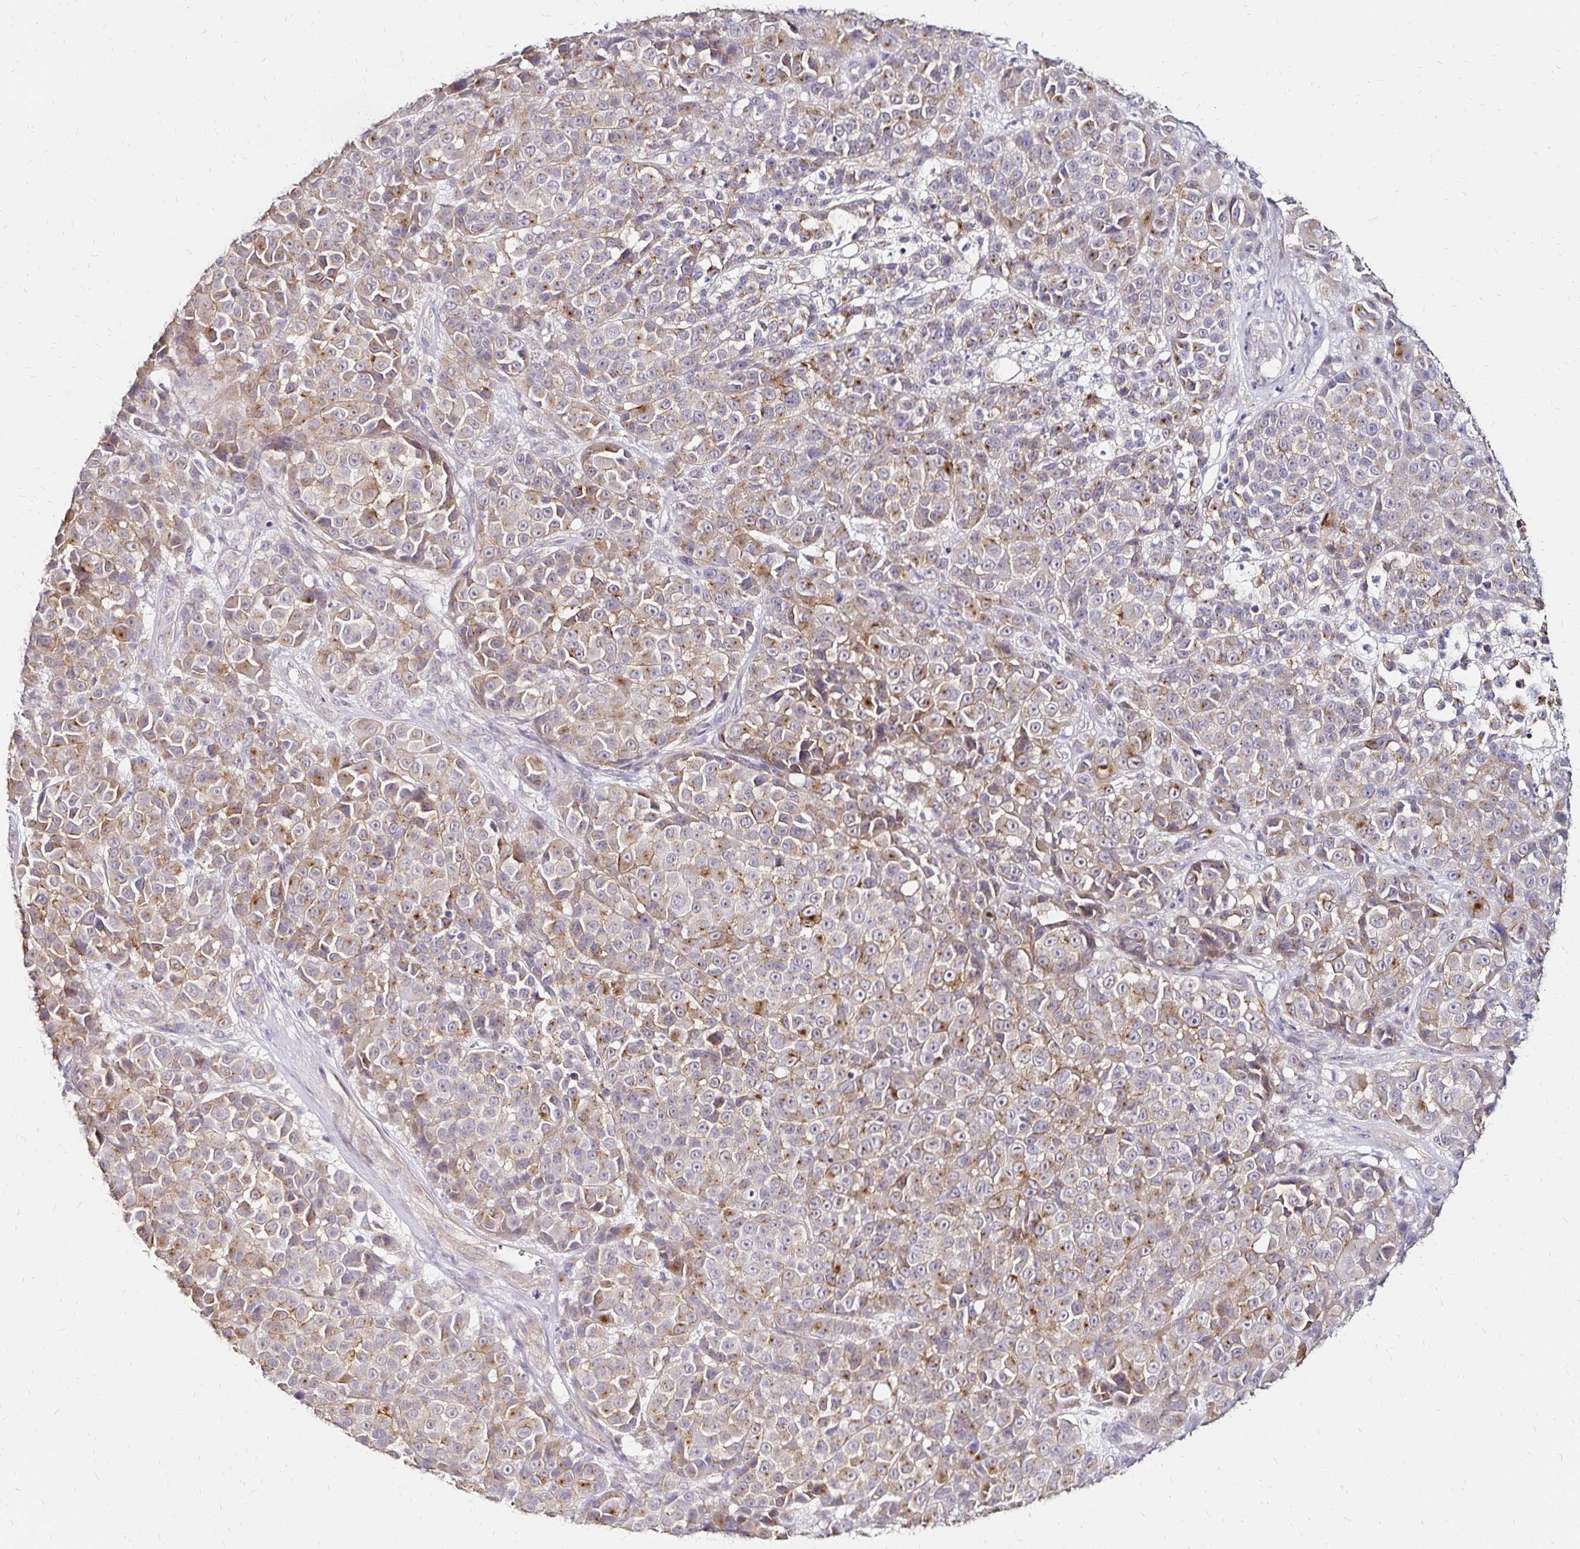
{"staining": {"intensity": "weak", "quantity": "25%-75%", "location": "cytoplasmic/membranous"}, "tissue": "melanoma", "cell_type": "Tumor cells", "image_type": "cancer", "snomed": [{"axis": "morphology", "description": "Malignant melanoma, NOS"}, {"axis": "topography", "description": "Skin"}, {"axis": "topography", "description": "Skin of back"}], "caption": "Melanoma stained with DAB (3,3'-diaminobenzidine) IHC shows low levels of weak cytoplasmic/membranous positivity in approximately 25%-75% of tumor cells.", "gene": "PRIMA1", "patient": {"sex": "male", "age": 91}}